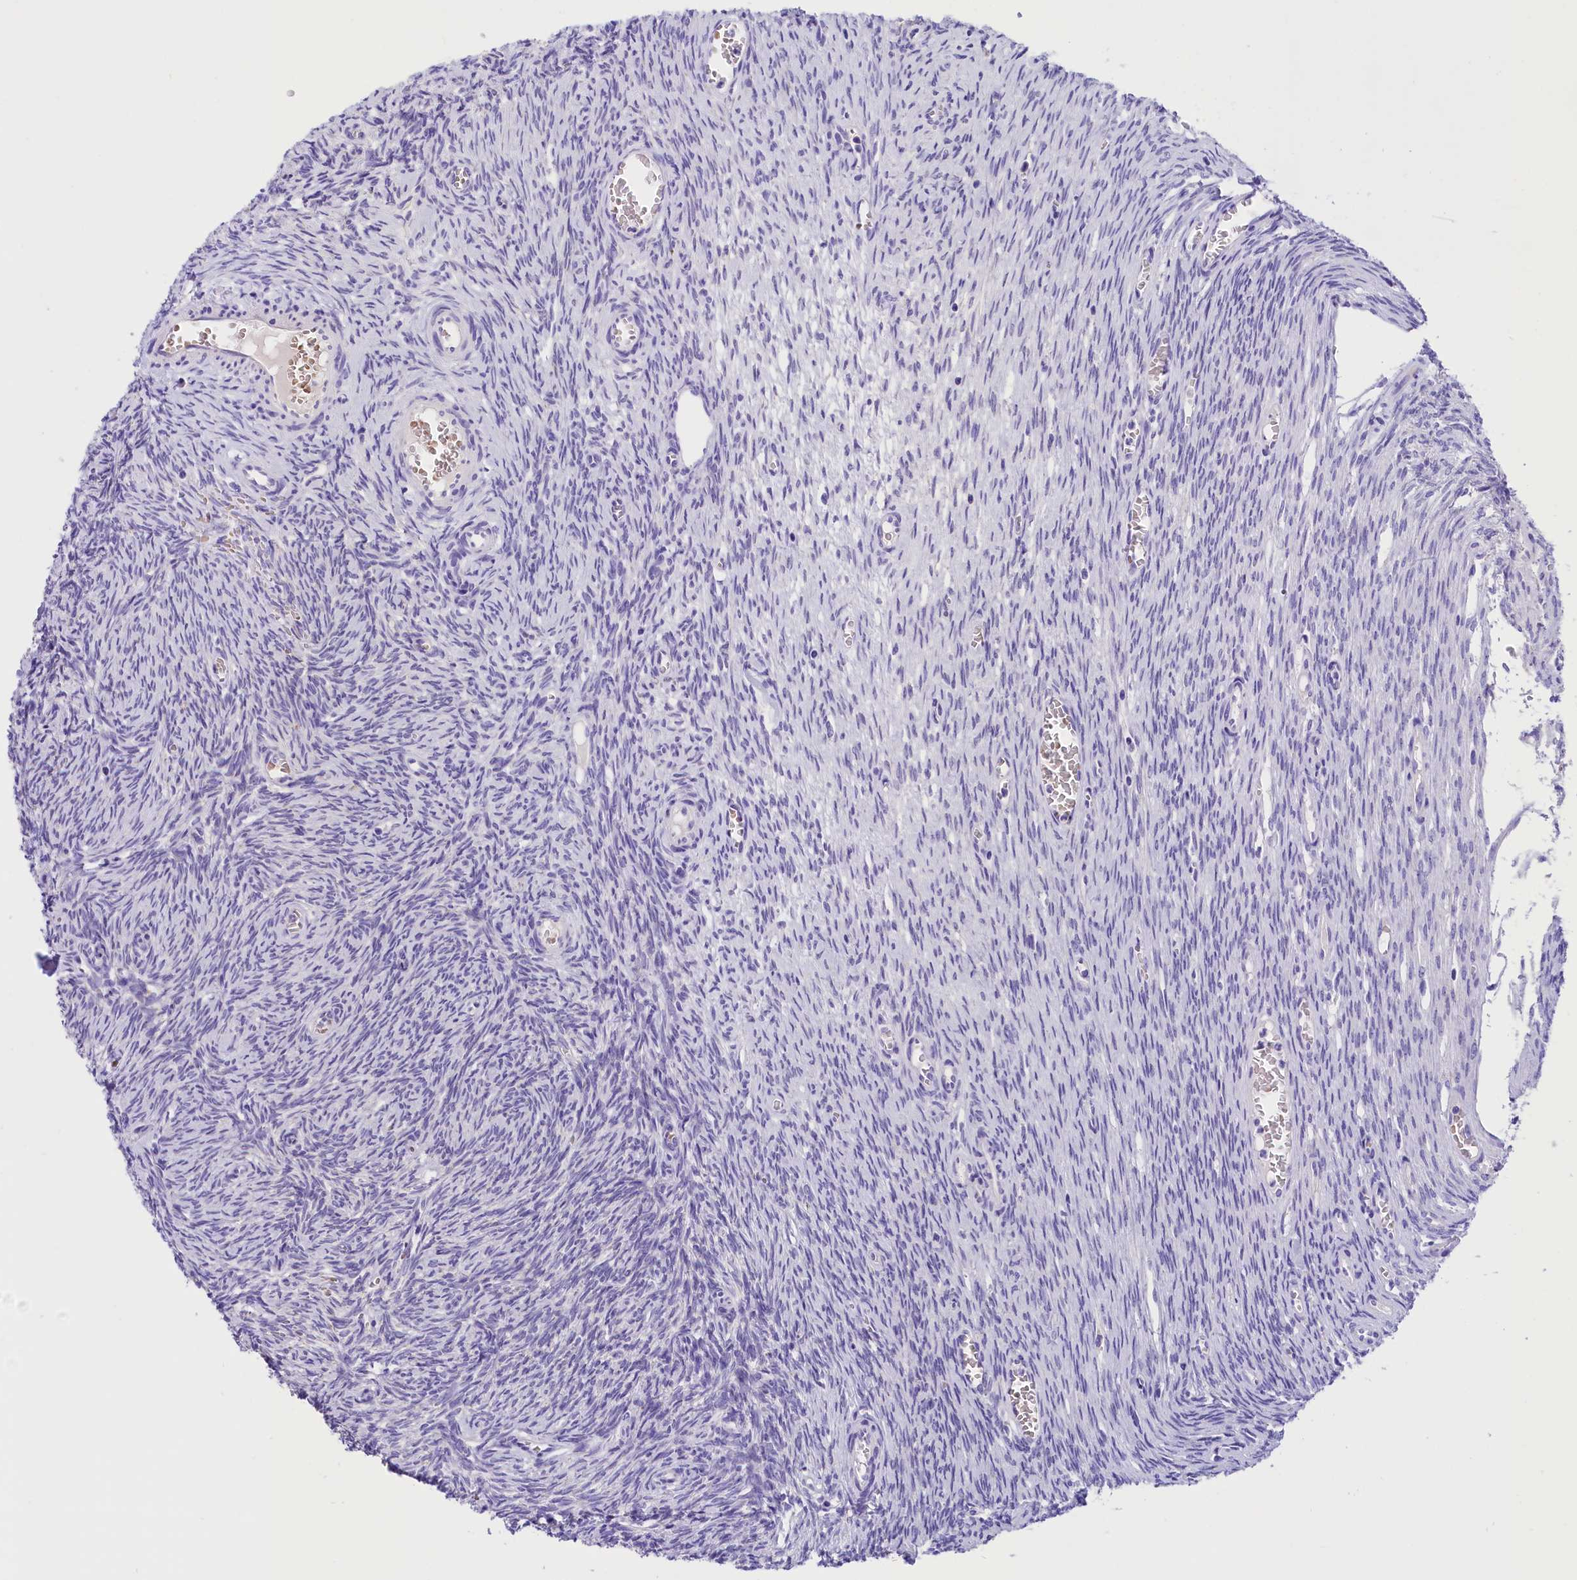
{"staining": {"intensity": "negative", "quantity": "none", "location": "none"}, "tissue": "ovary", "cell_type": "Ovarian stroma cells", "image_type": "normal", "snomed": [{"axis": "morphology", "description": "Normal tissue, NOS"}, {"axis": "topography", "description": "Ovary"}], "caption": "High magnification brightfield microscopy of normal ovary stained with DAB (3,3'-diaminobenzidine) (brown) and counterstained with hematoxylin (blue): ovarian stroma cells show no significant staining.", "gene": "ABAT", "patient": {"sex": "female", "age": 44}}